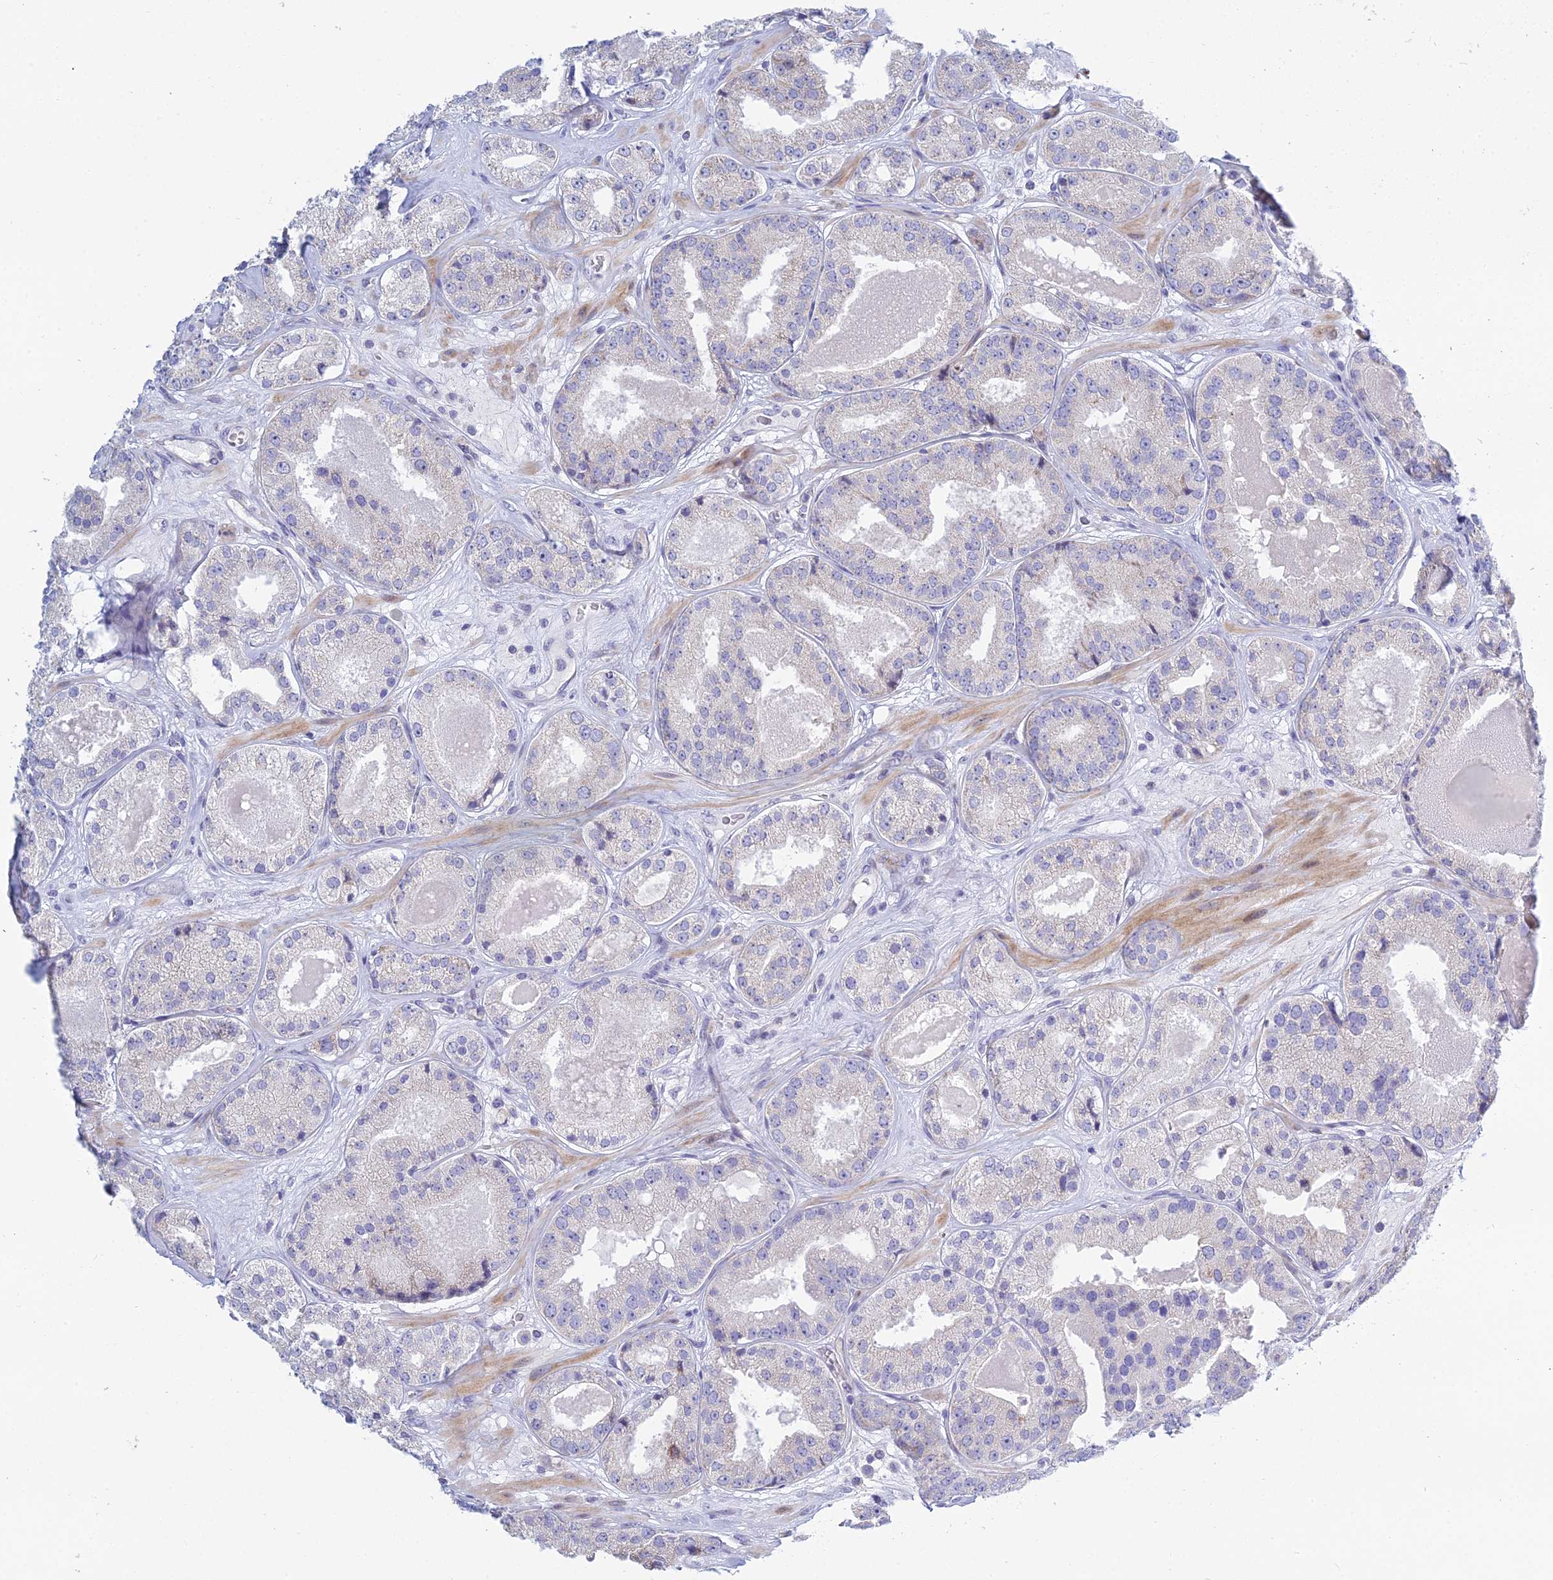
{"staining": {"intensity": "weak", "quantity": "<25%", "location": "cytoplasmic/membranous"}, "tissue": "prostate cancer", "cell_type": "Tumor cells", "image_type": "cancer", "snomed": [{"axis": "morphology", "description": "Adenocarcinoma, High grade"}, {"axis": "topography", "description": "Prostate"}], "caption": "Image shows no protein staining in tumor cells of prostate cancer (high-grade adenocarcinoma) tissue.", "gene": "PRR13", "patient": {"sex": "male", "age": 63}}